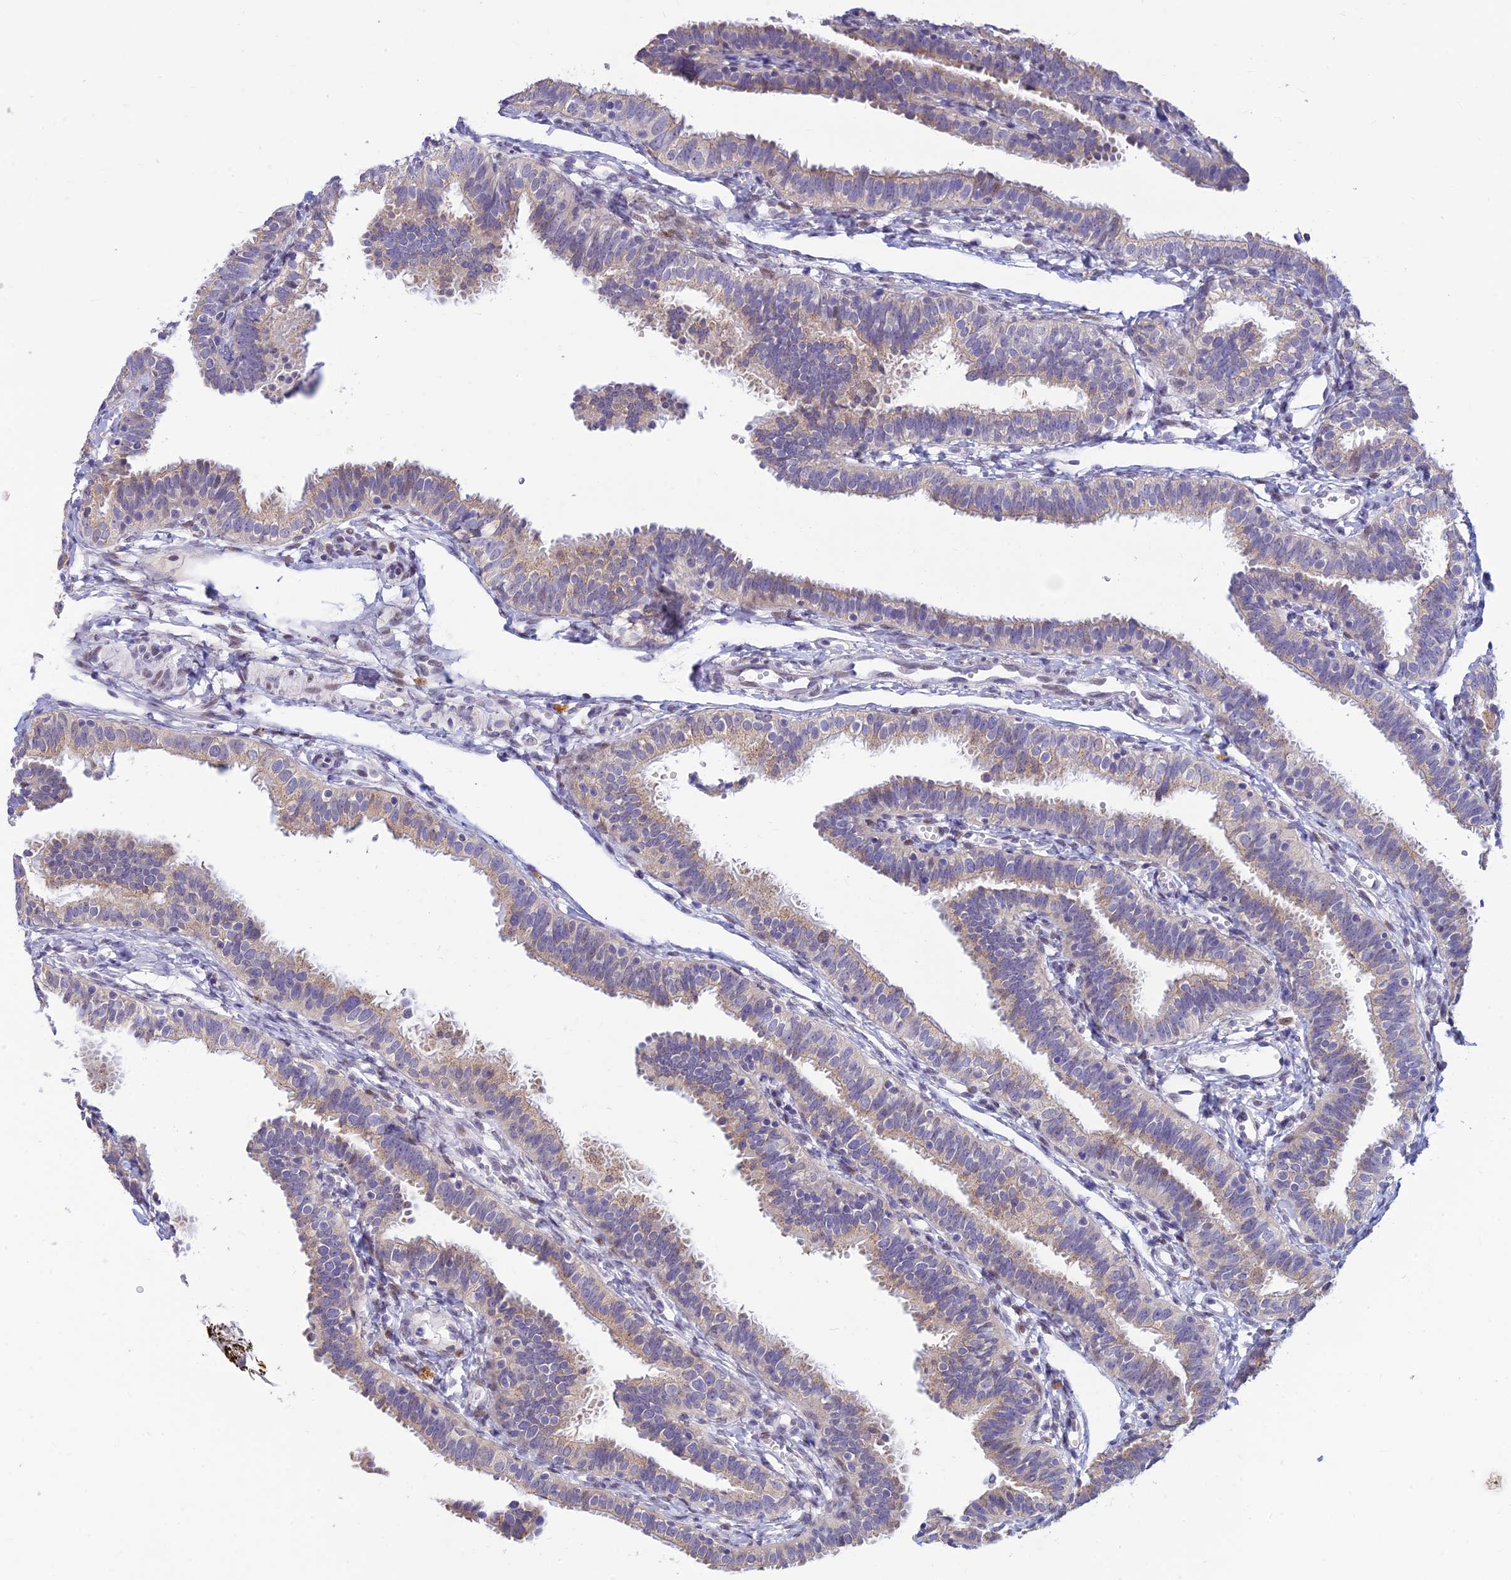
{"staining": {"intensity": "weak", "quantity": "<25%", "location": "cytoplasmic/membranous"}, "tissue": "fallopian tube", "cell_type": "Glandular cells", "image_type": "normal", "snomed": [{"axis": "morphology", "description": "Normal tissue, NOS"}, {"axis": "topography", "description": "Fallopian tube"}], "caption": "This is an immunohistochemistry (IHC) photomicrograph of normal fallopian tube. There is no staining in glandular cells.", "gene": "INKA1", "patient": {"sex": "female", "age": 35}}